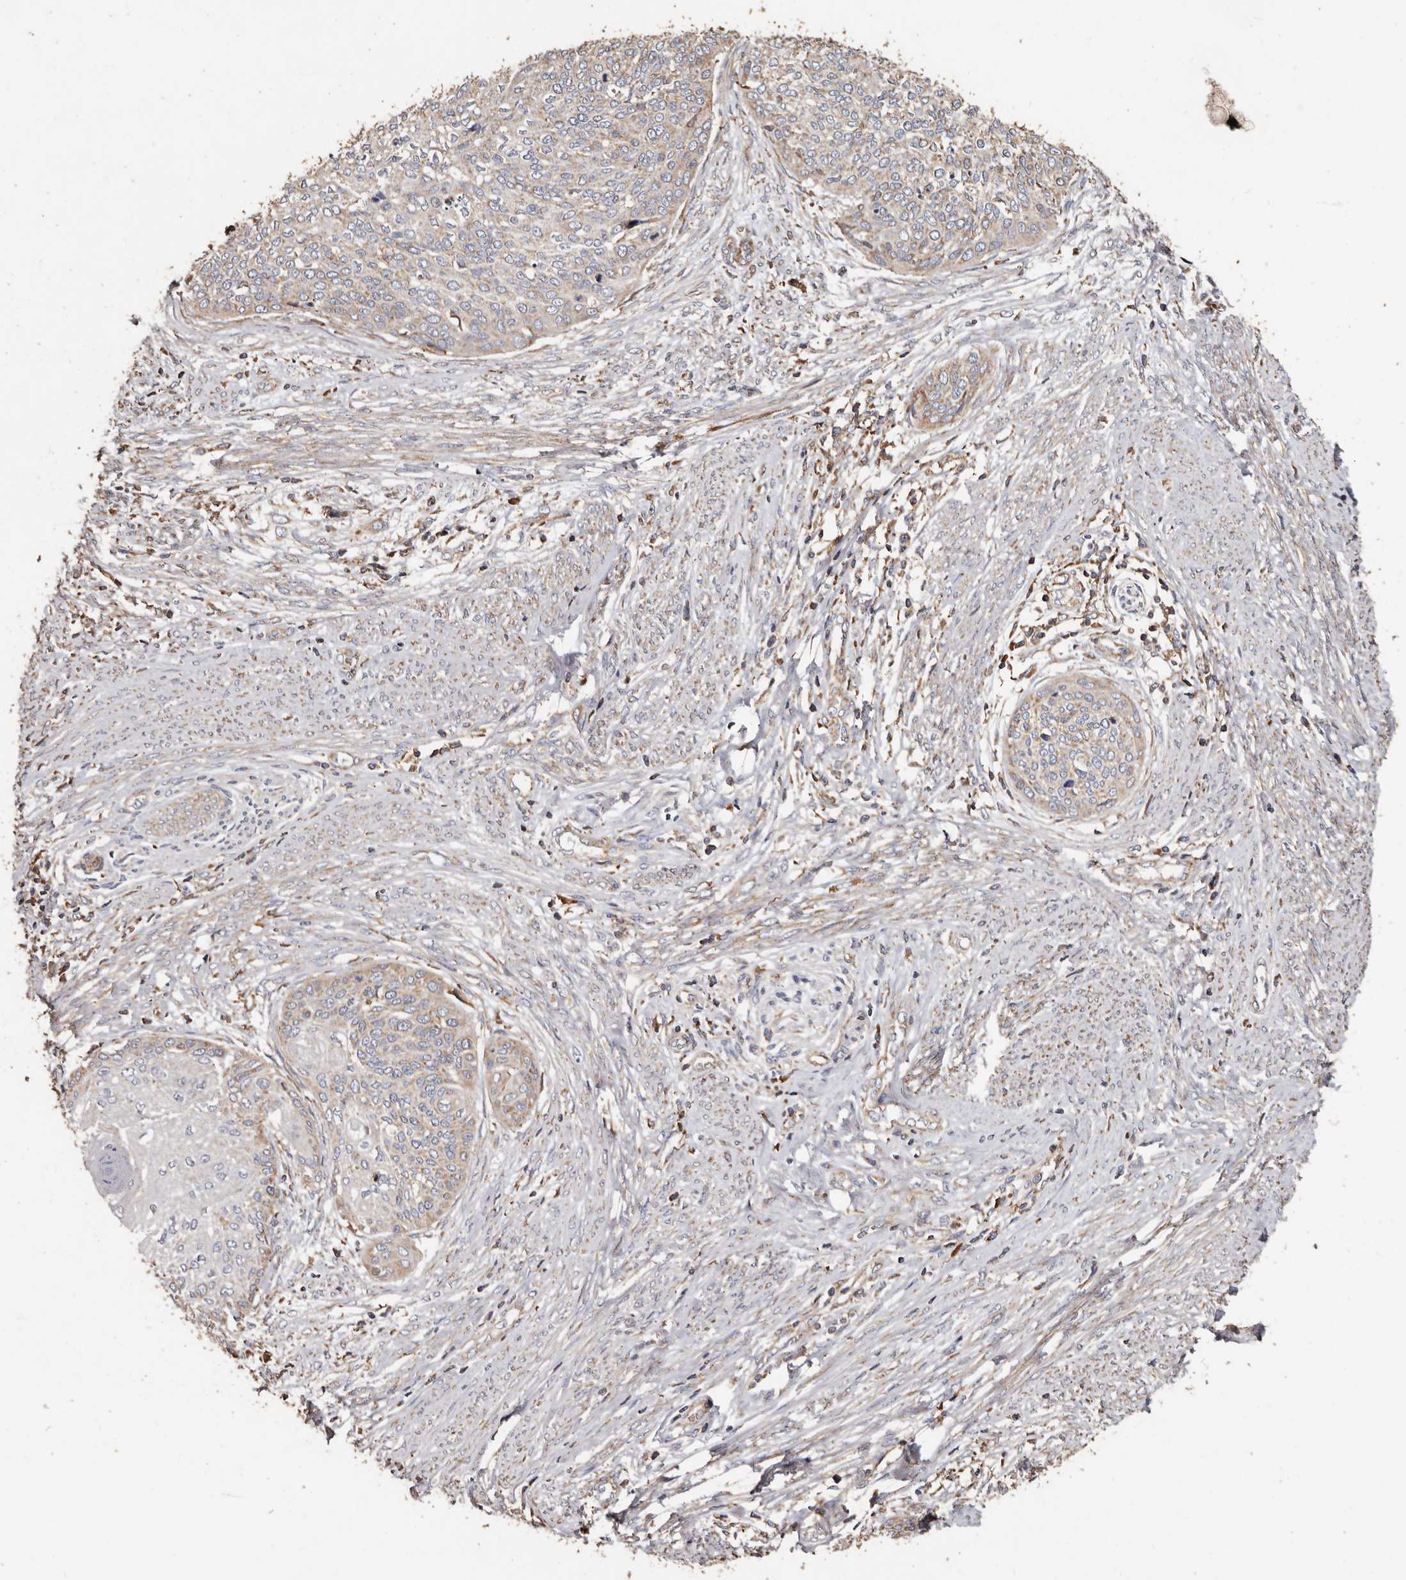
{"staining": {"intensity": "weak", "quantity": "25%-75%", "location": "cytoplasmic/membranous"}, "tissue": "cervical cancer", "cell_type": "Tumor cells", "image_type": "cancer", "snomed": [{"axis": "morphology", "description": "Squamous cell carcinoma, NOS"}, {"axis": "topography", "description": "Cervix"}], "caption": "Approximately 25%-75% of tumor cells in human squamous cell carcinoma (cervical) show weak cytoplasmic/membranous protein staining as visualized by brown immunohistochemical staining.", "gene": "OSGIN2", "patient": {"sex": "female", "age": 37}}